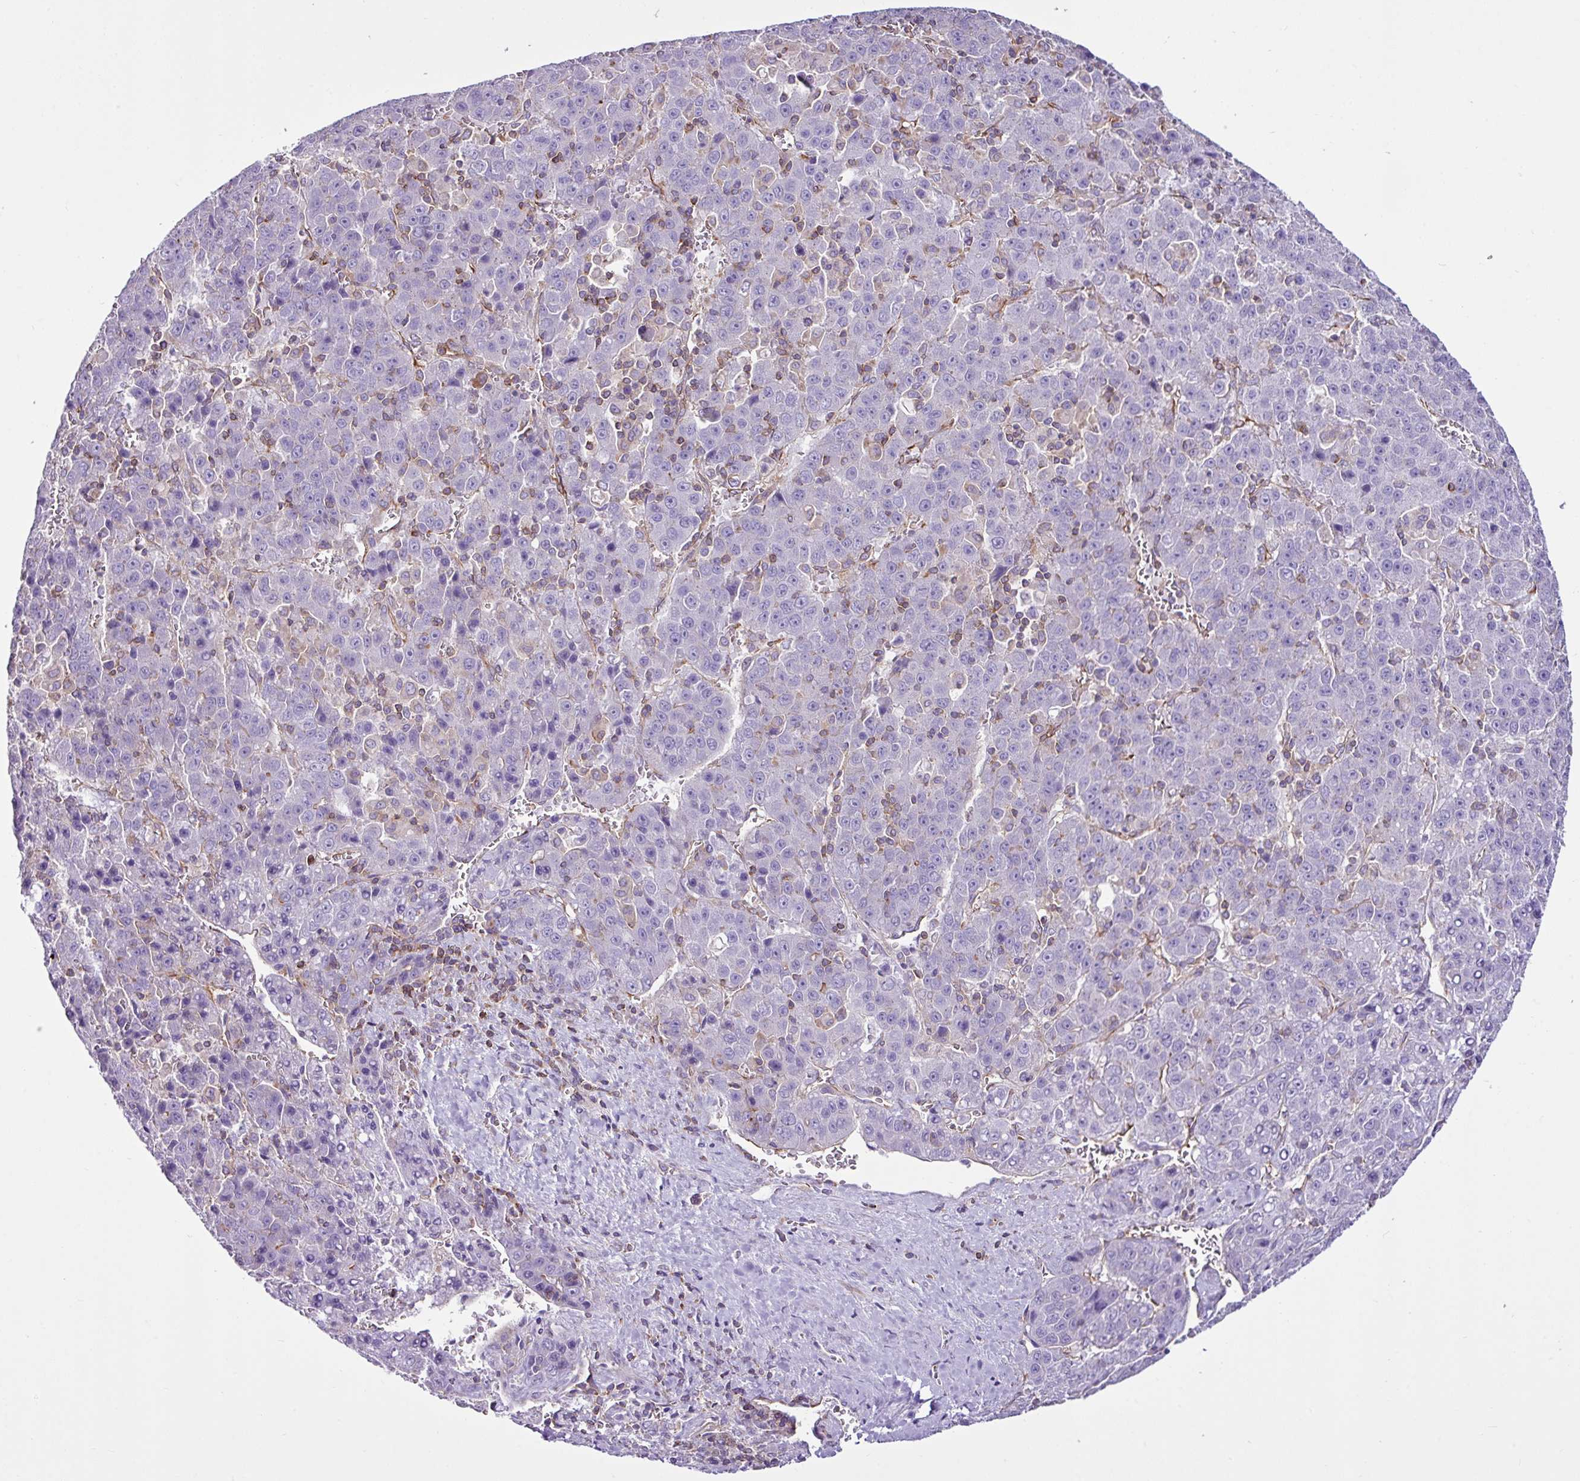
{"staining": {"intensity": "negative", "quantity": "none", "location": "none"}, "tissue": "liver cancer", "cell_type": "Tumor cells", "image_type": "cancer", "snomed": [{"axis": "morphology", "description": "Carcinoma, Hepatocellular, NOS"}, {"axis": "topography", "description": "Liver"}], "caption": "Liver cancer (hepatocellular carcinoma) stained for a protein using immunohistochemistry shows no positivity tumor cells.", "gene": "EME2", "patient": {"sex": "female", "age": 53}}